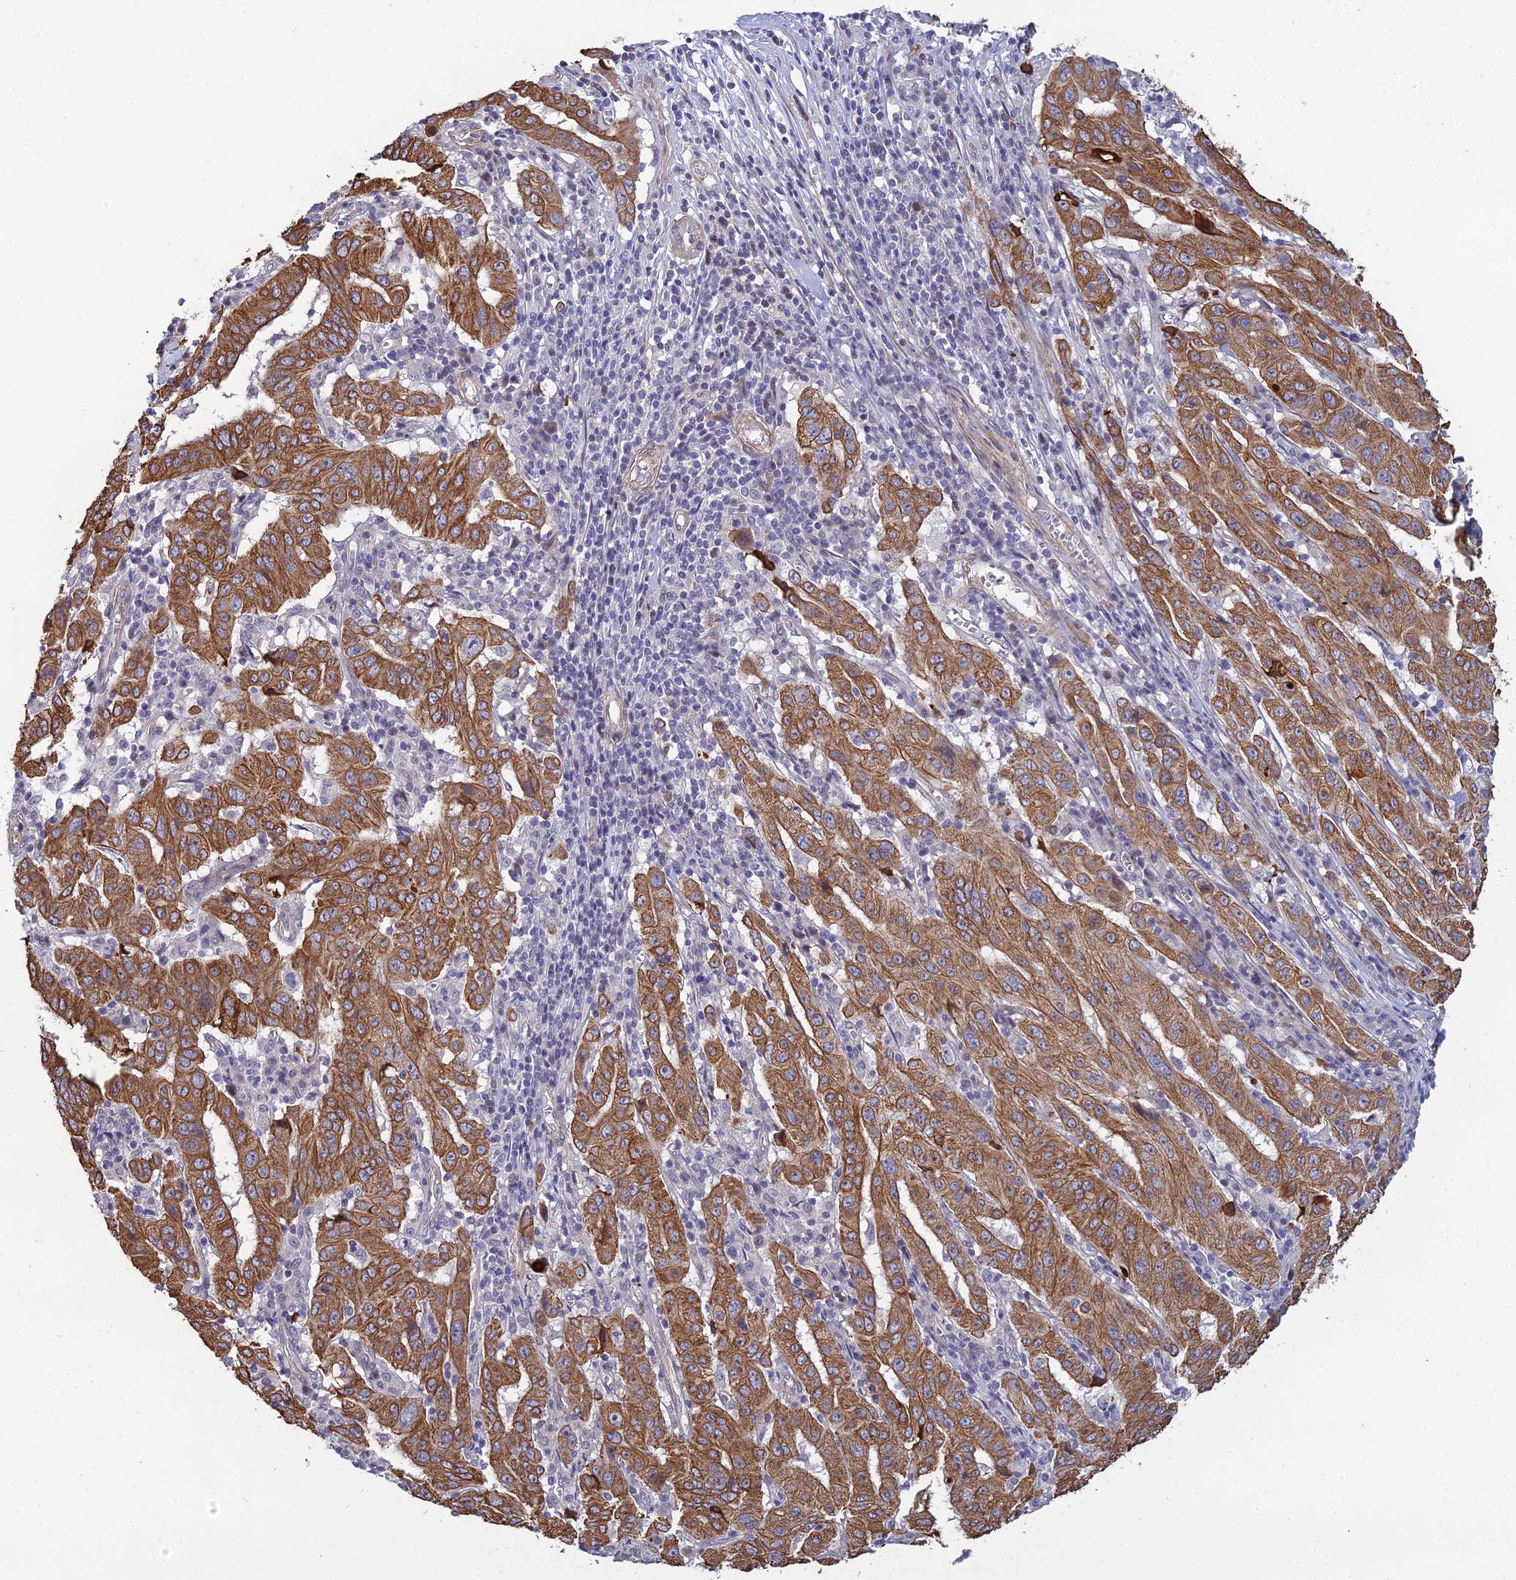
{"staining": {"intensity": "moderate", "quantity": ">75%", "location": "cytoplasmic/membranous"}, "tissue": "pancreatic cancer", "cell_type": "Tumor cells", "image_type": "cancer", "snomed": [{"axis": "morphology", "description": "Adenocarcinoma, NOS"}, {"axis": "topography", "description": "Pancreas"}], "caption": "Pancreatic cancer (adenocarcinoma) stained for a protein (brown) exhibits moderate cytoplasmic/membranous positive expression in approximately >75% of tumor cells.", "gene": "LZTS2", "patient": {"sex": "male", "age": 63}}